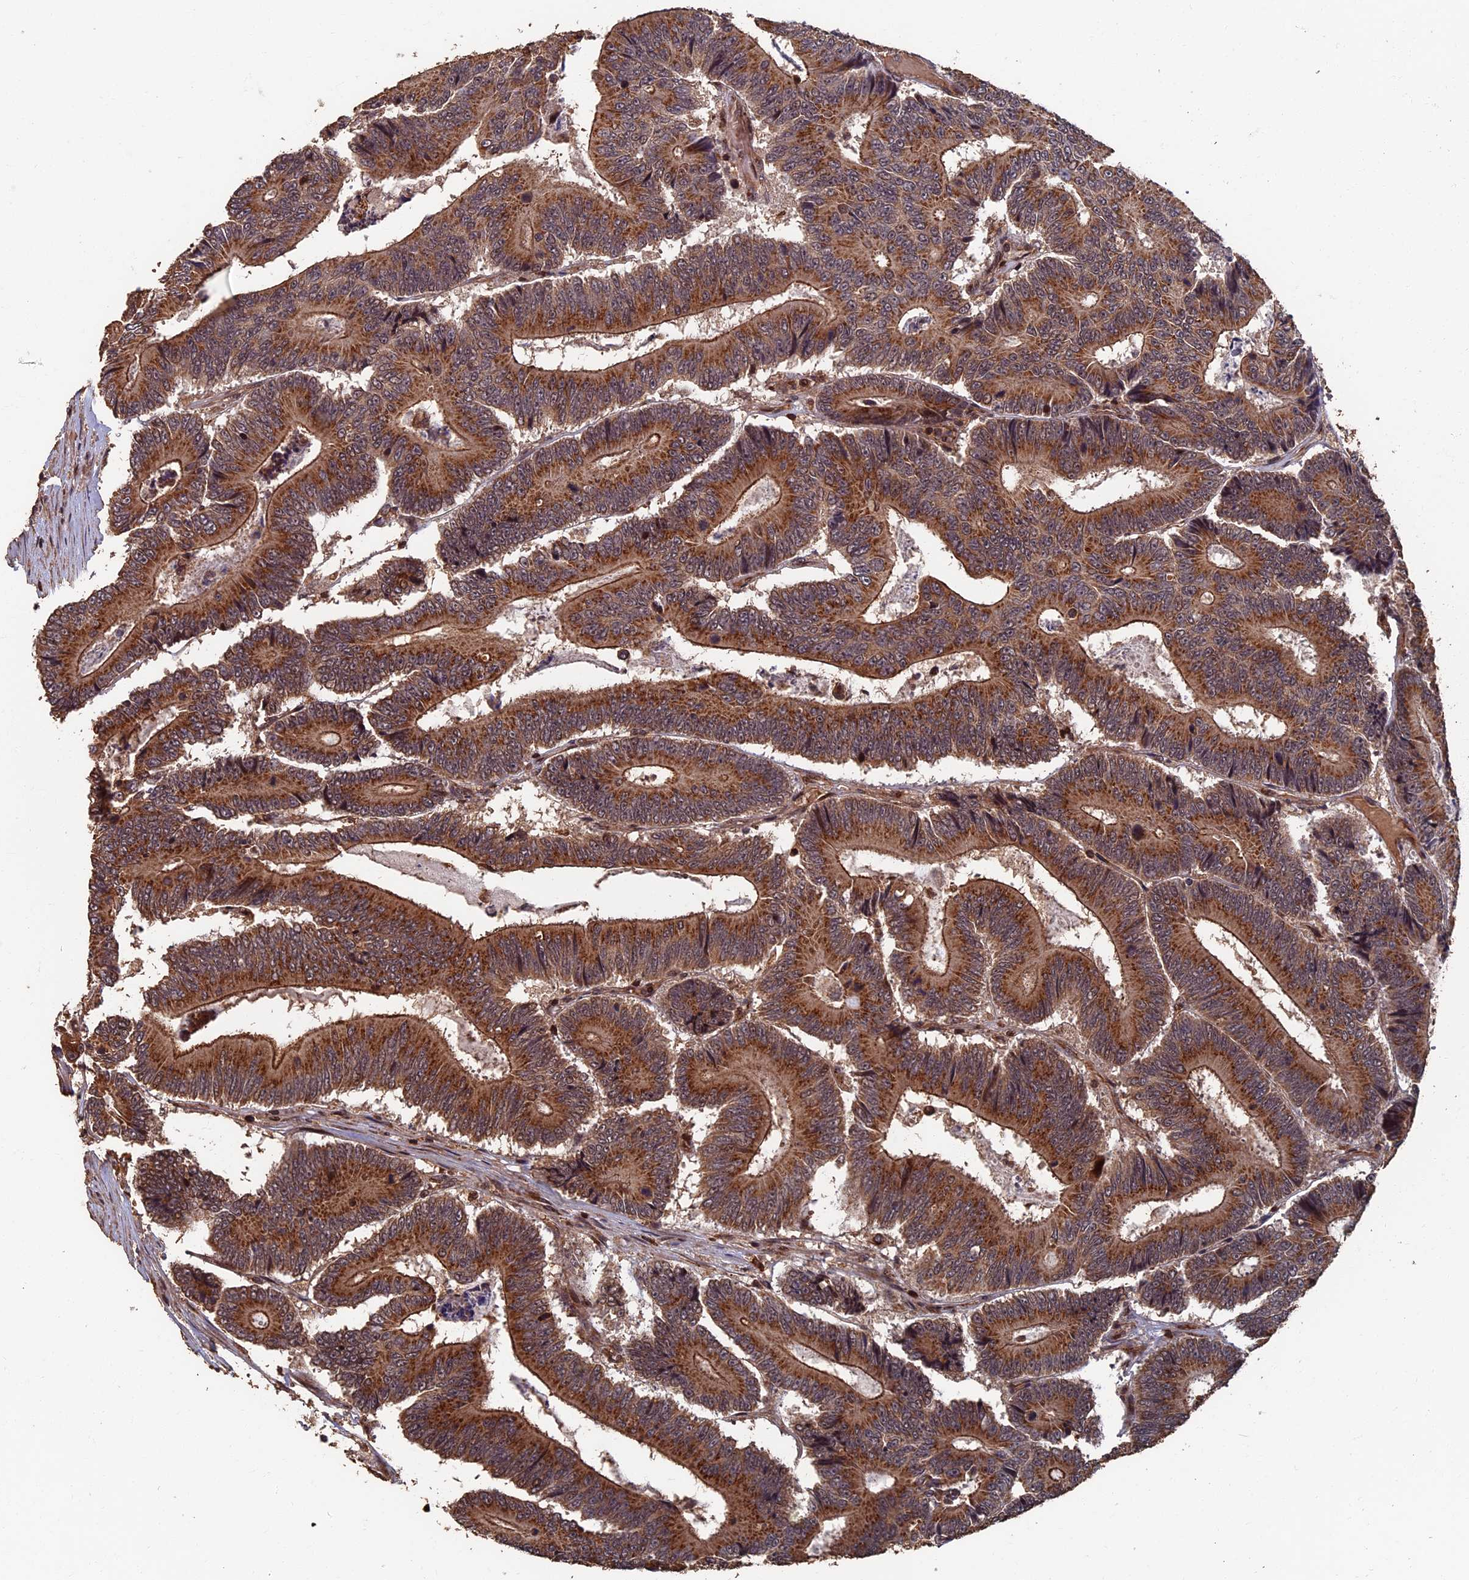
{"staining": {"intensity": "strong", "quantity": ">75%", "location": "cytoplasmic/membranous"}, "tissue": "colorectal cancer", "cell_type": "Tumor cells", "image_type": "cancer", "snomed": [{"axis": "morphology", "description": "Adenocarcinoma, NOS"}, {"axis": "topography", "description": "Colon"}], "caption": "The photomicrograph displays staining of adenocarcinoma (colorectal), revealing strong cytoplasmic/membranous protein expression (brown color) within tumor cells.", "gene": "RASGRF1", "patient": {"sex": "male", "age": 83}}